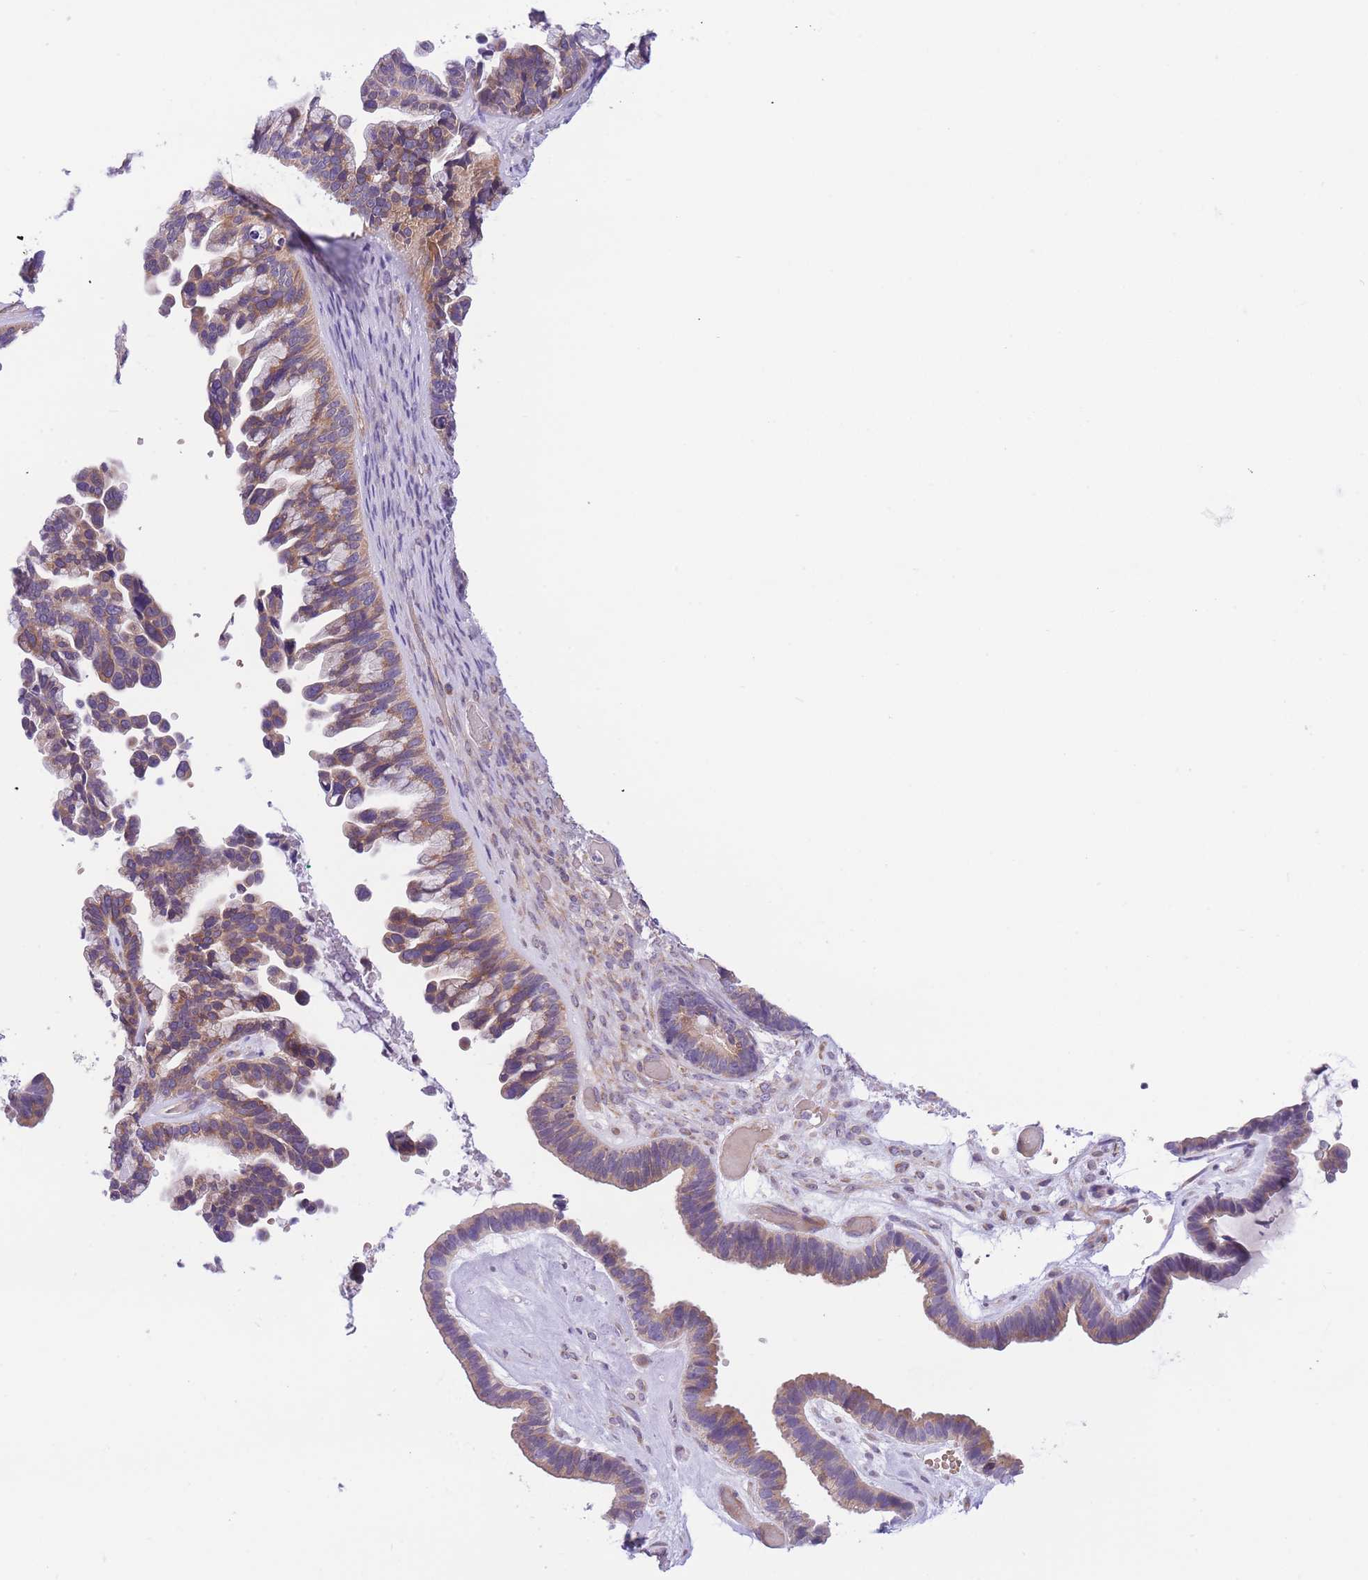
{"staining": {"intensity": "moderate", "quantity": ">75%", "location": "cytoplasmic/membranous"}, "tissue": "ovarian cancer", "cell_type": "Tumor cells", "image_type": "cancer", "snomed": [{"axis": "morphology", "description": "Cystadenocarcinoma, serous, NOS"}, {"axis": "topography", "description": "Ovary"}], "caption": "Ovarian serous cystadenocarcinoma stained for a protein exhibits moderate cytoplasmic/membranous positivity in tumor cells.", "gene": "WWOX", "patient": {"sex": "female", "age": 56}}